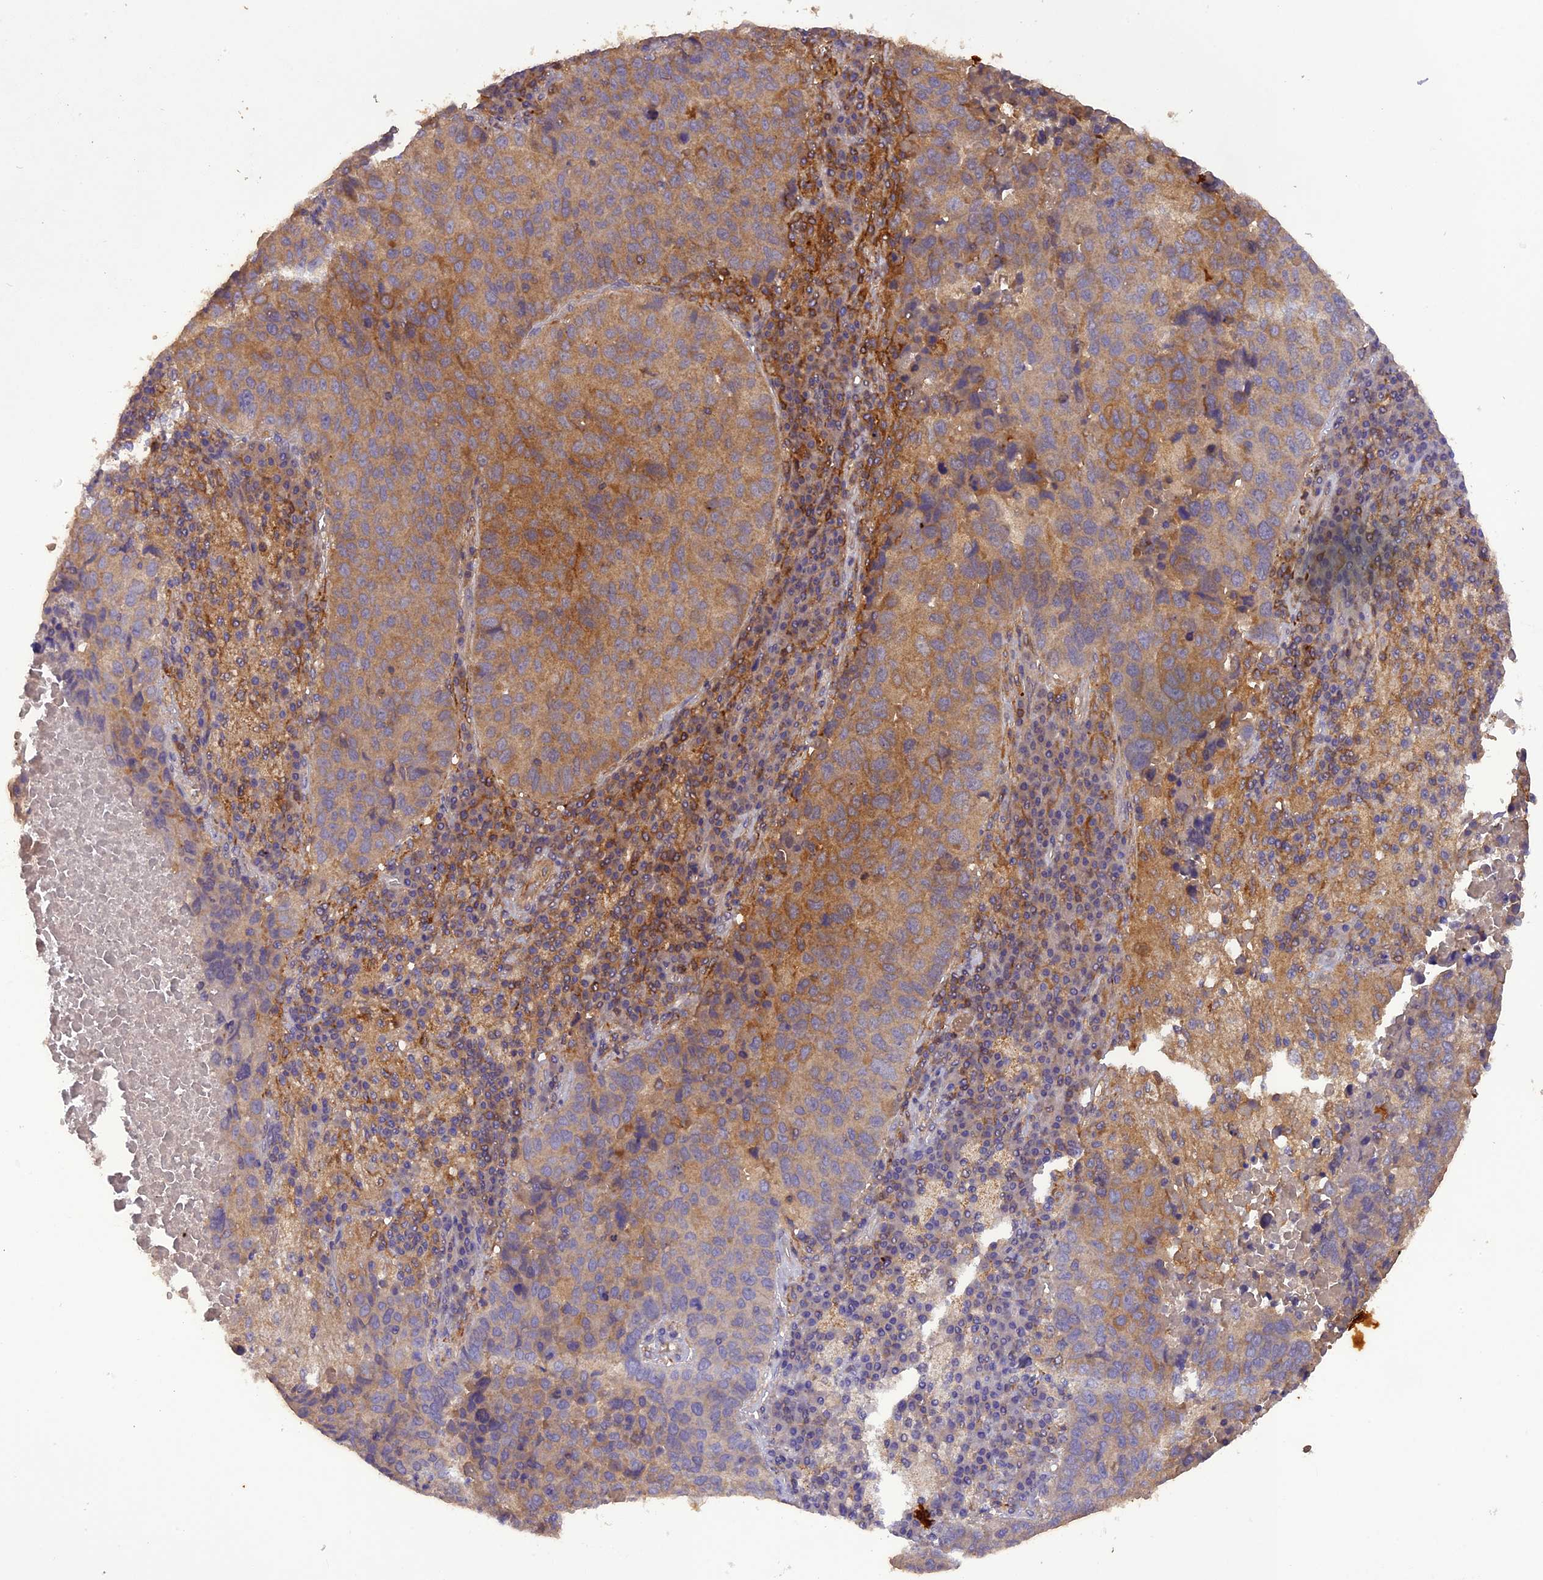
{"staining": {"intensity": "moderate", "quantity": "<25%", "location": "cytoplasmic/membranous"}, "tissue": "lung cancer", "cell_type": "Tumor cells", "image_type": "cancer", "snomed": [{"axis": "morphology", "description": "Squamous cell carcinoma, NOS"}, {"axis": "topography", "description": "Lung"}], "caption": "DAB immunohistochemical staining of human lung cancer shows moderate cytoplasmic/membranous protein staining in approximately <25% of tumor cells.", "gene": "STOML1", "patient": {"sex": "male", "age": 73}}